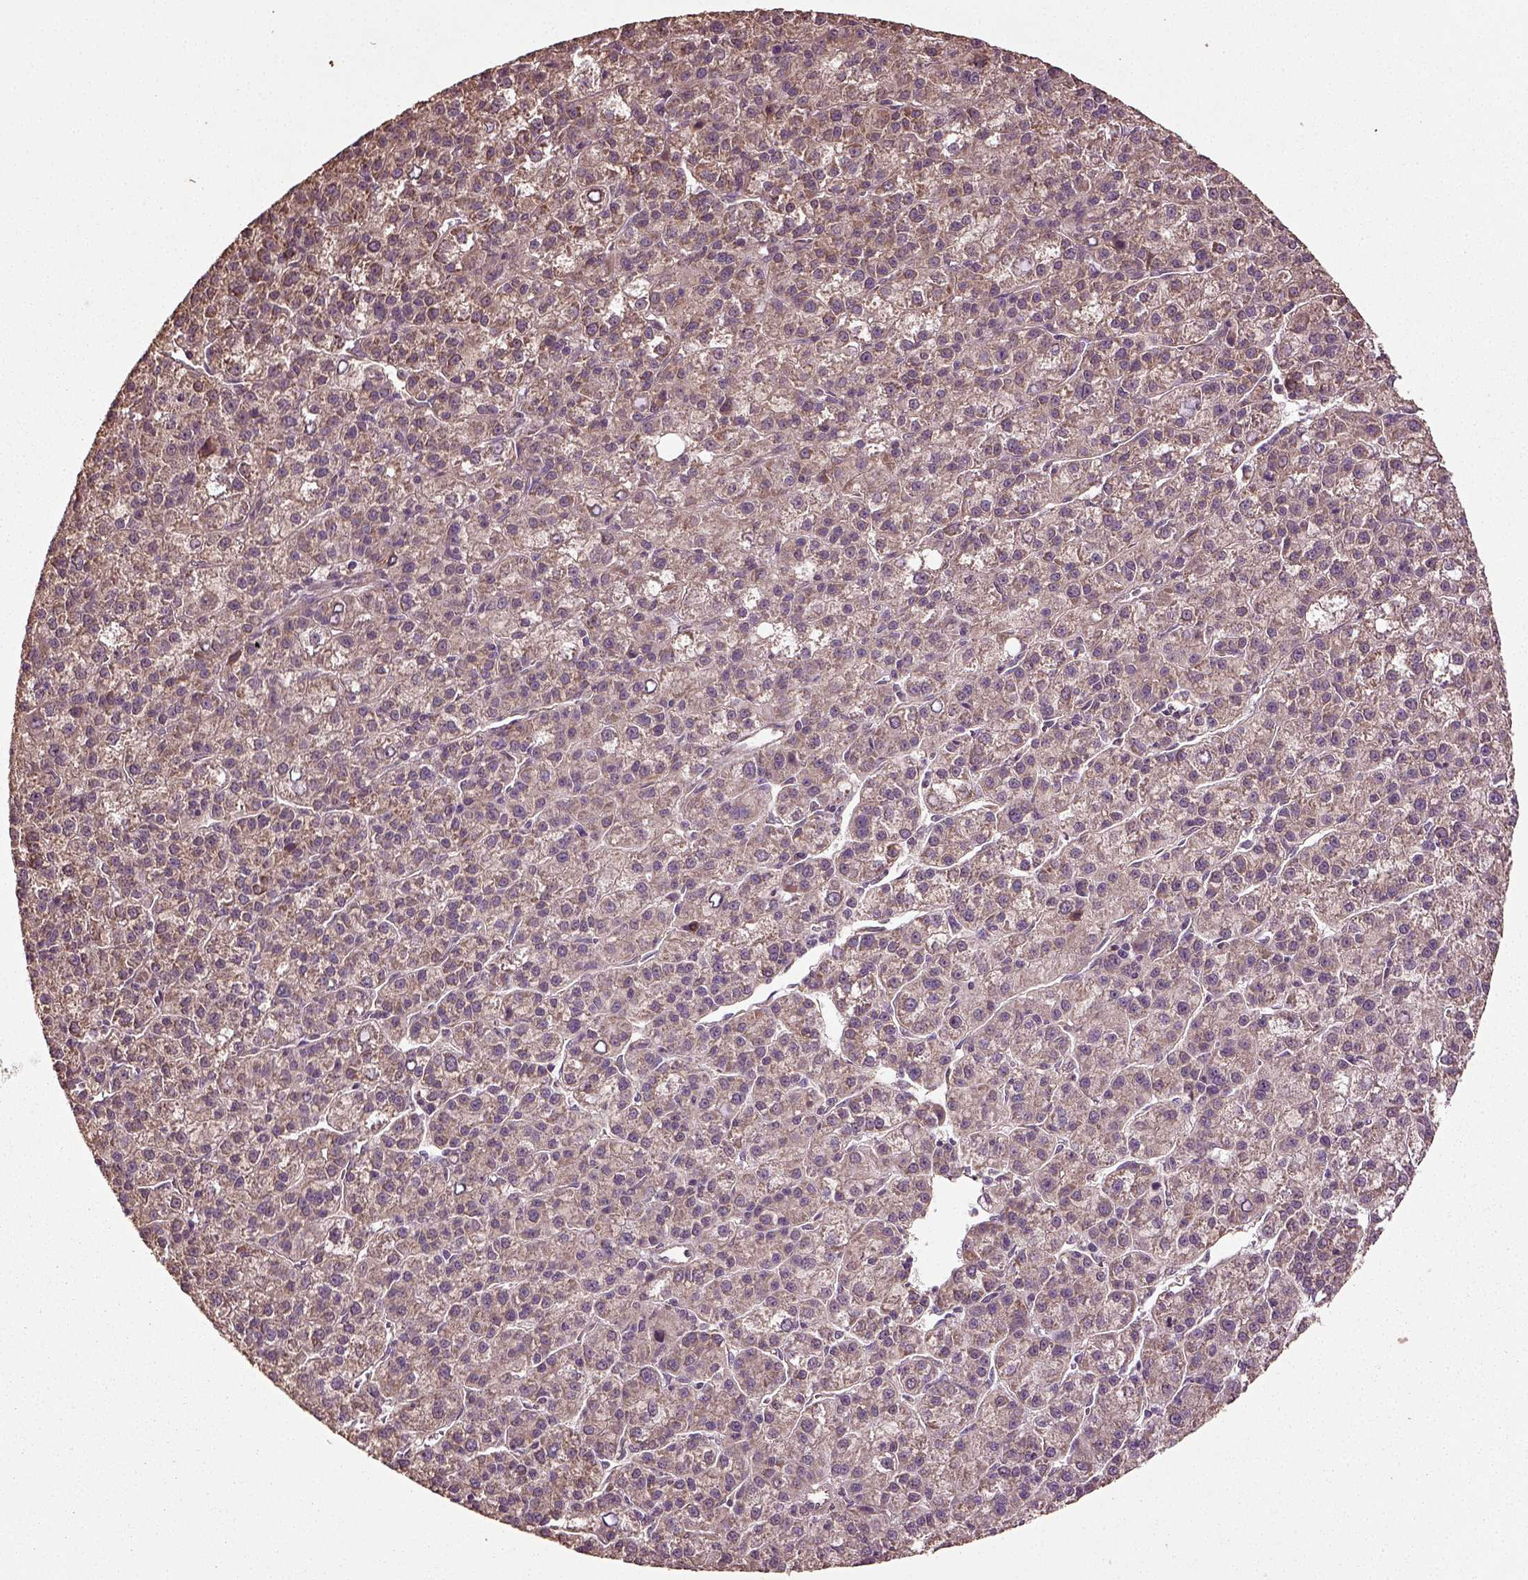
{"staining": {"intensity": "weak", "quantity": "25%-75%", "location": "cytoplasmic/membranous"}, "tissue": "liver cancer", "cell_type": "Tumor cells", "image_type": "cancer", "snomed": [{"axis": "morphology", "description": "Carcinoma, Hepatocellular, NOS"}, {"axis": "topography", "description": "Liver"}], "caption": "High-magnification brightfield microscopy of liver cancer stained with DAB (3,3'-diaminobenzidine) (brown) and counterstained with hematoxylin (blue). tumor cells exhibit weak cytoplasmic/membranous expression is present in approximately25%-75% of cells.", "gene": "ERV3-1", "patient": {"sex": "female", "age": 60}}